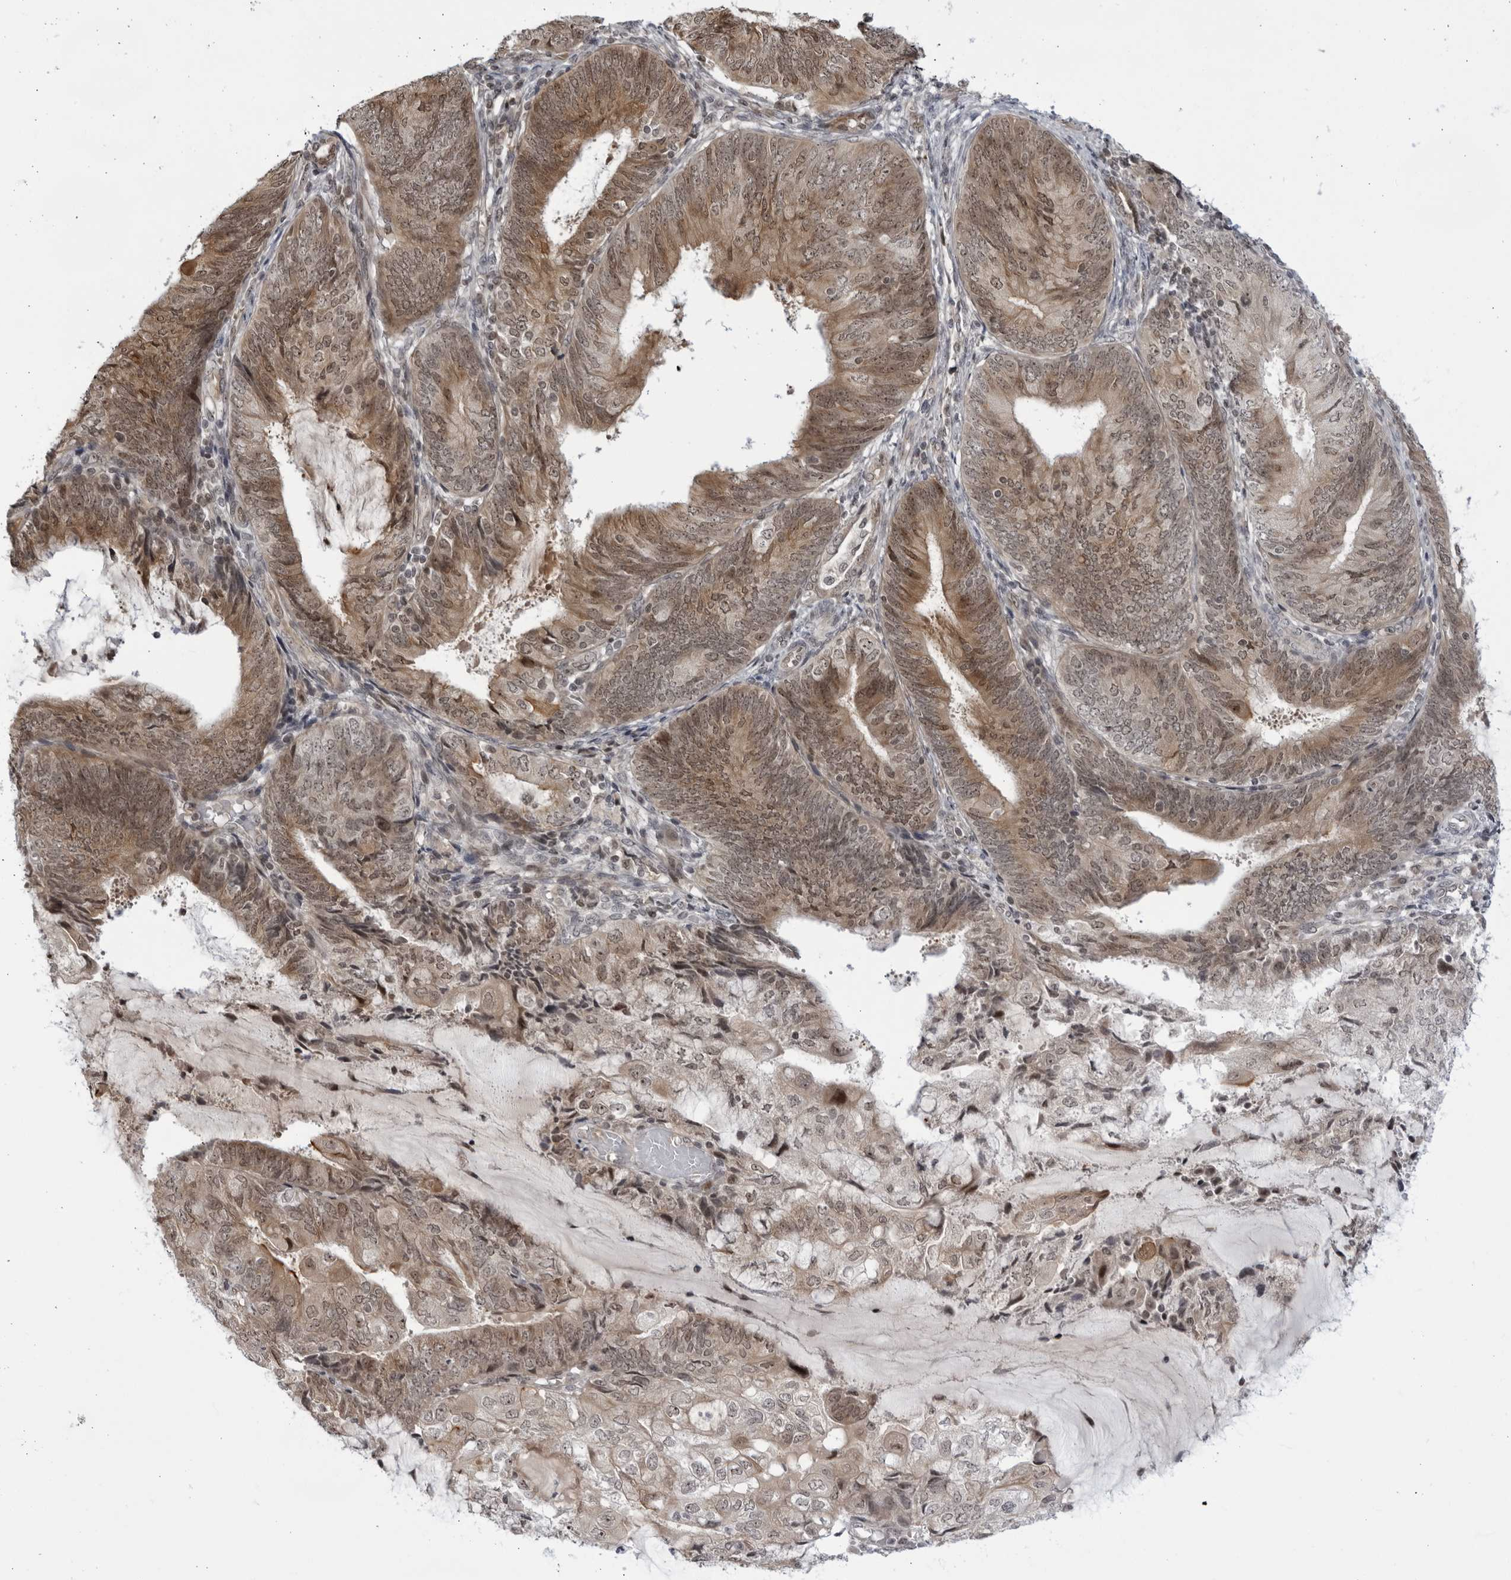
{"staining": {"intensity": "moderate", "quantity": ">75%", "location": "cytoplasmic/membranous,nuclear"}, "tissue": "endometrial cancer", "cell_type": "Tumor cells", "image_type": "cancer", "snomed": [{"axis": "morphology", "description": "Adenocarcinoma, NOS"}, {"axis": "topography", "description": "Endometrium"}], "caption": "Adenocarcinoma (endometrial) stained with a brown dye demonstrates moderate cytoplasmic/membranous and nuclear positive staining in about >75% of tumor cells.", "gene": "ITGB3BP", "patient": {"sex": "female", "age": 81}}